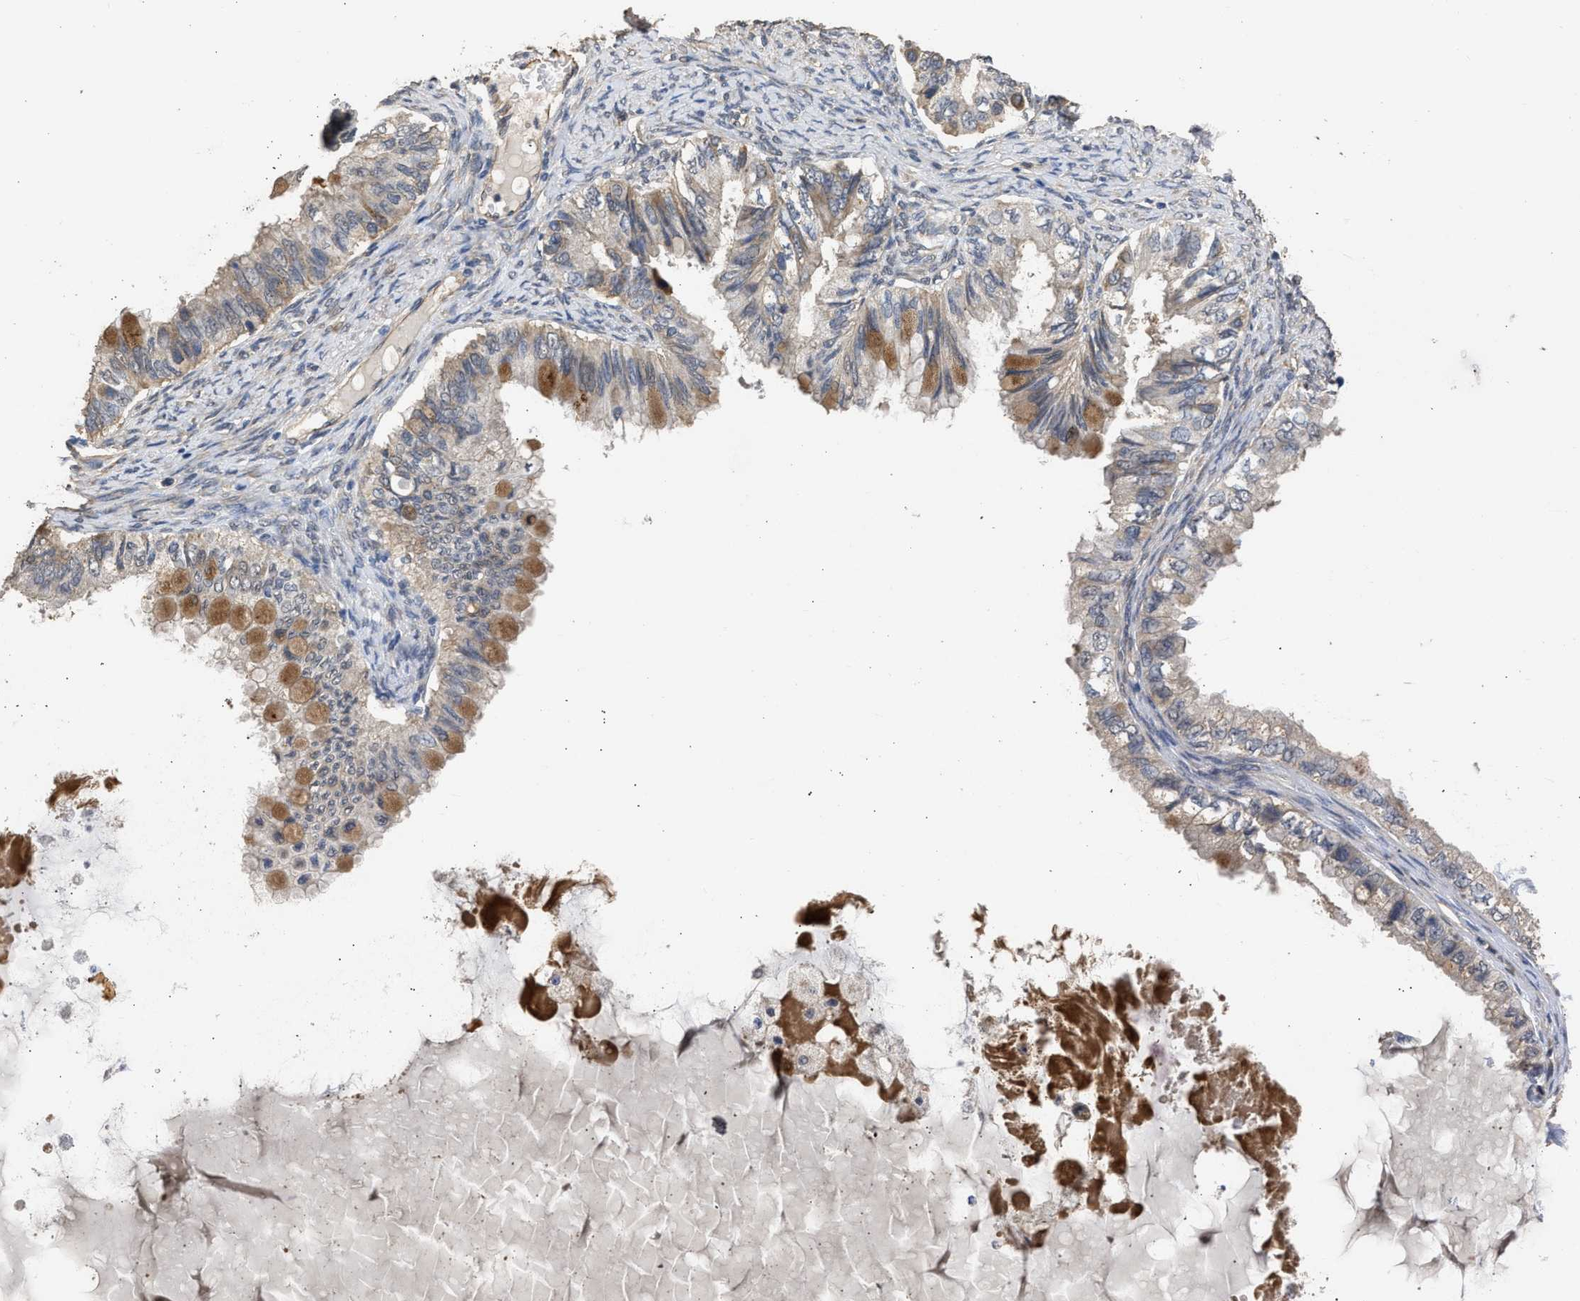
{"staining": {"intensity": "moderate", "quantity": "25%-75%", "location": "cytoplasmic/membranous"}, "tissue": "ovarian cancer", "cell_type": "Tumor cells", "image_type": "cancer", "snomed": [{"axis": "morphology", "description": "Cystadenocarcinoma, mucinous, NOS"}, {"axis": "topography", "description": "Ovary"}], "caption": "Tumor cells exhibit medium levels of moderate cytoplasmic/membranous expression in approximately 25%-75% of cells in ovarian mucinous cystadenocarcinoma.", "gene": "SPINT2", "patient": {"sex": "female", "age": 80}}